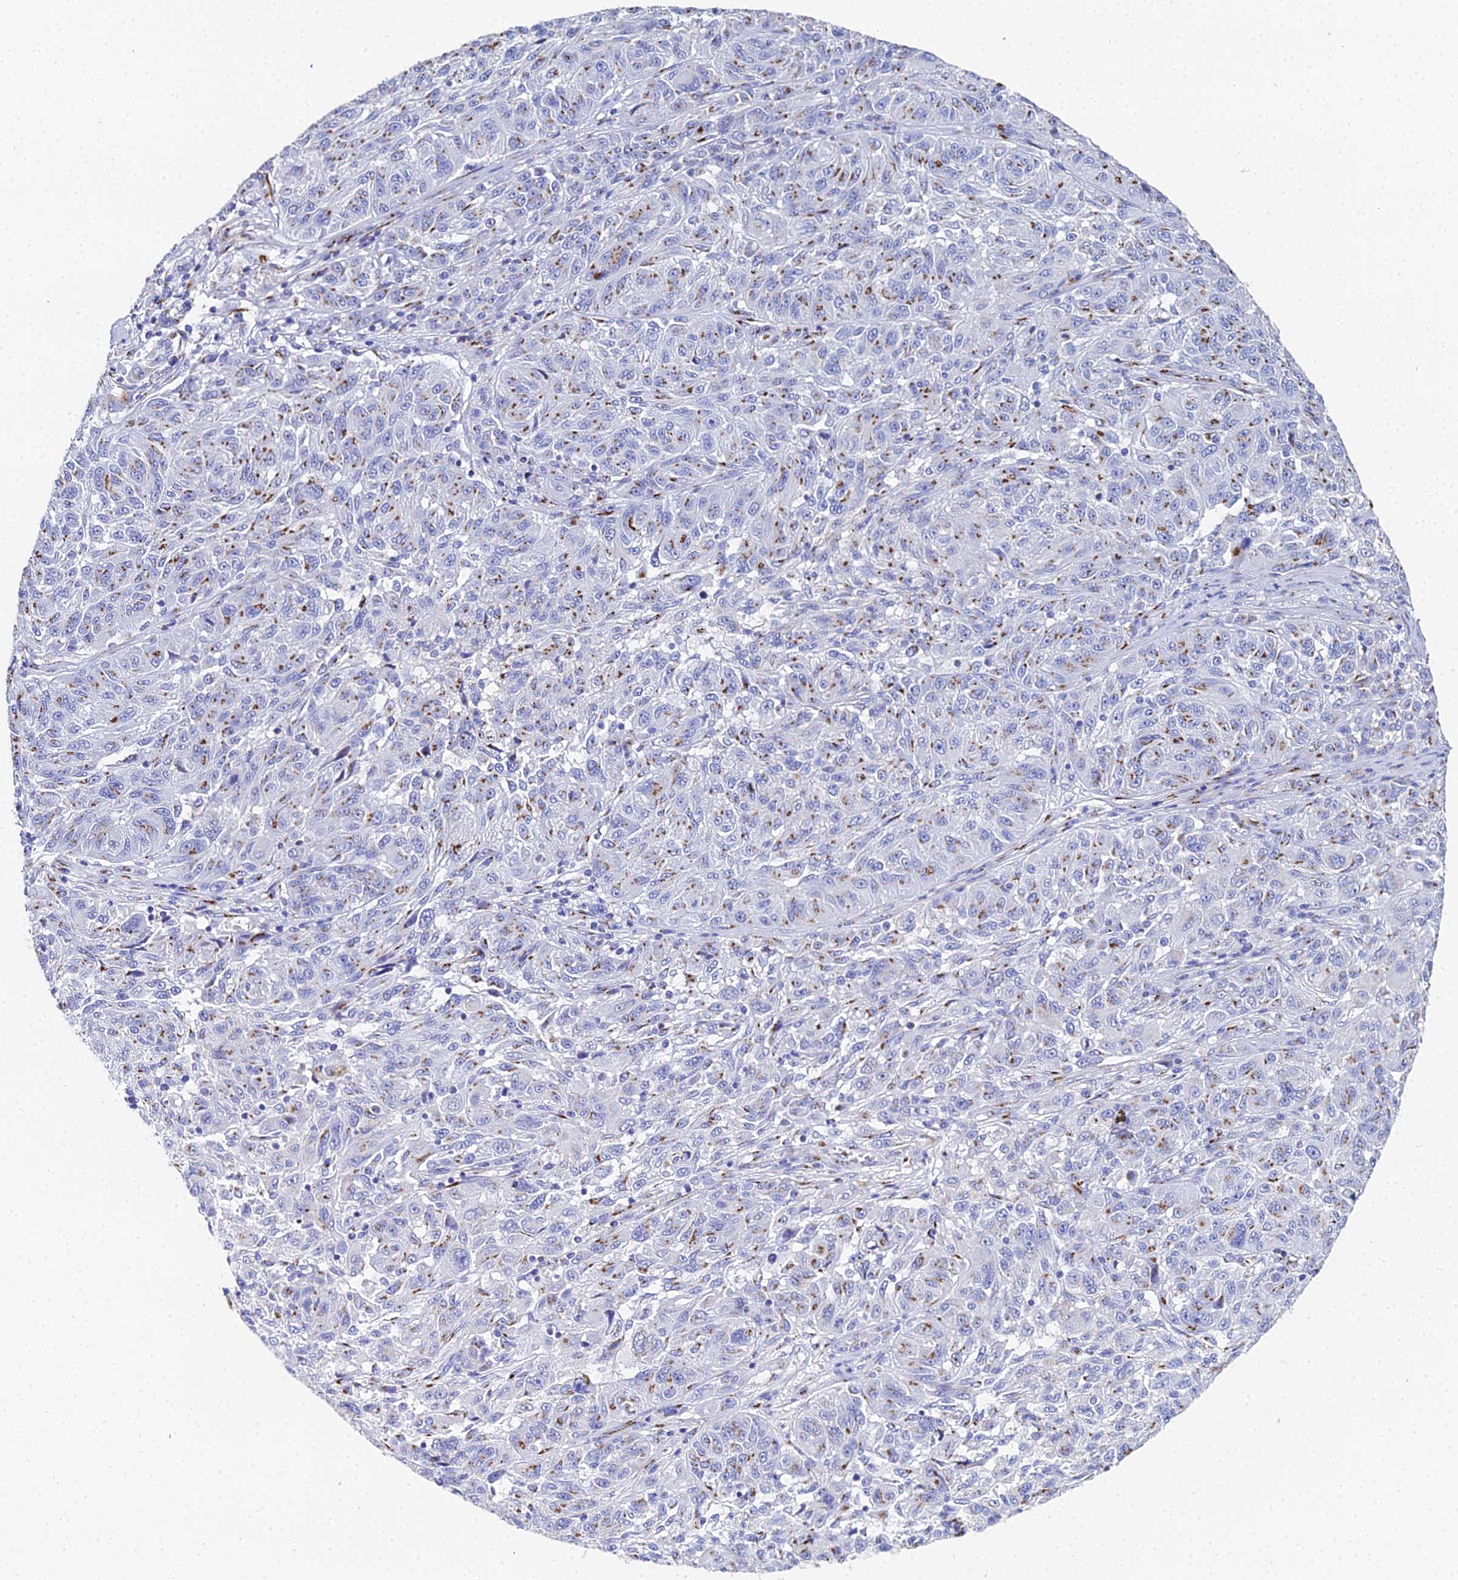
{"staining": {"intensity": "moderate", "quantity": "25%-75%", "location": "cytoplasmic/membranous"}, "tissue": "melanoma", "cell_type": "Tumor cells", "image_type": "cancer", "snomed": [{"axis": "morphology", "description": "Malignant melanoma, NOS"}, {"axis": "topography", "description": "Skin"}], "caption": "High-magnification brightfield microscopy of melanoma stained with DAB (brown) and counterstained with hematoxylin (blue). tumor cells exhibit moderate cytoplasmic/membranous expression is appreciated in approximately25%-75% of cells.", "gene": "ENSG00000268674", "patient": {"sex": "male", "age": 53}}